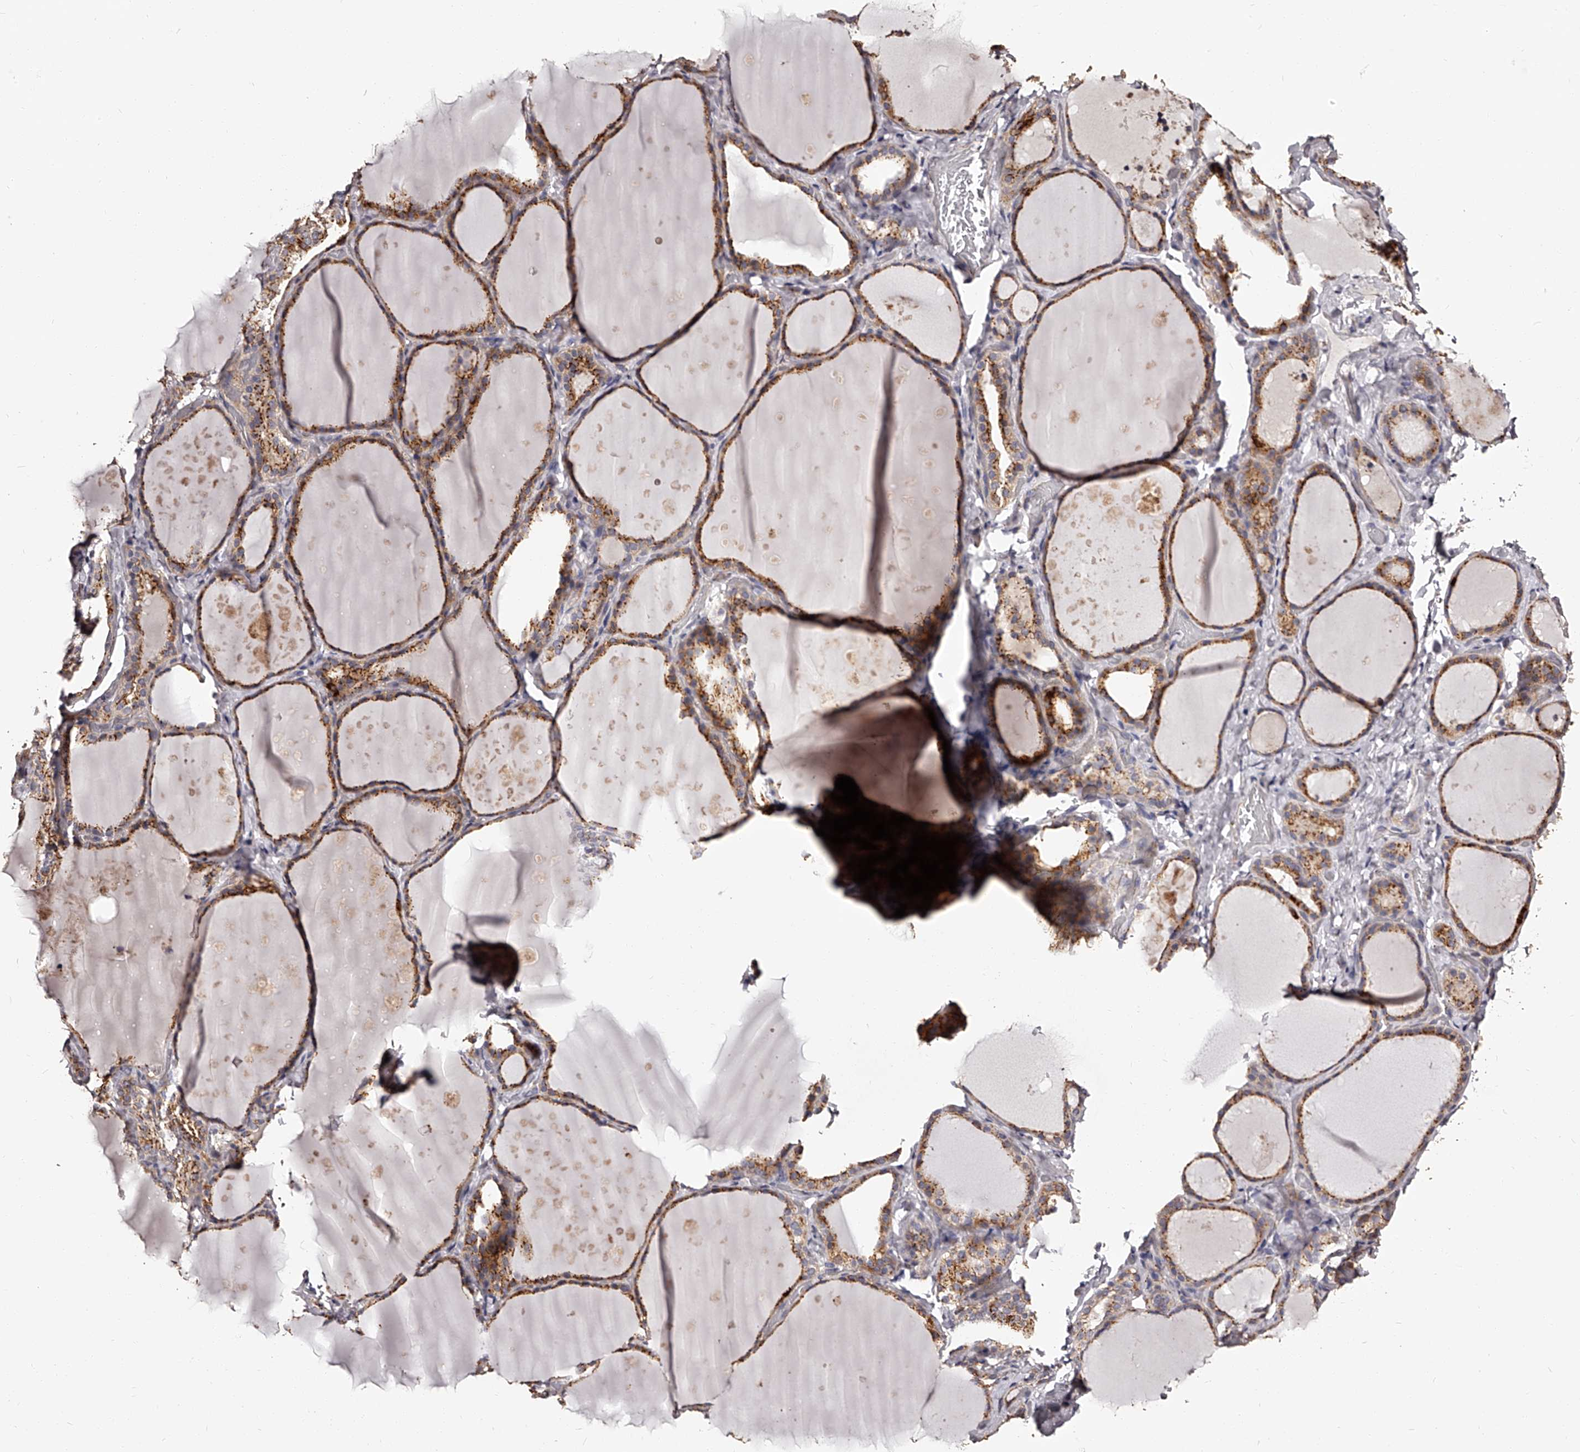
{"staining": {"intensity": "moderate", "quantity": ">75%", "location": "cytoplasmic/membranous"}, "tissue": "thyroid gland", "cell_type": "Glandular cells", "image_type": "normal", "snomed": [{"axis": "morphology", "description": "Normal tissue, NOS"}, {"axis": "topography", "description": "Thyroid gland"}], "caption": "High-magnification brightfield microscopy of benign thyroid gland stained with DAB (brown) and counterstained with hematoxylin (blue). glandular cells exhibit moderate cytoplasmic/membranous positivity is seen in approximately>75% of cells.", "gene": "RSC1A1", "patient": {"sex": "female", "age": 44}}